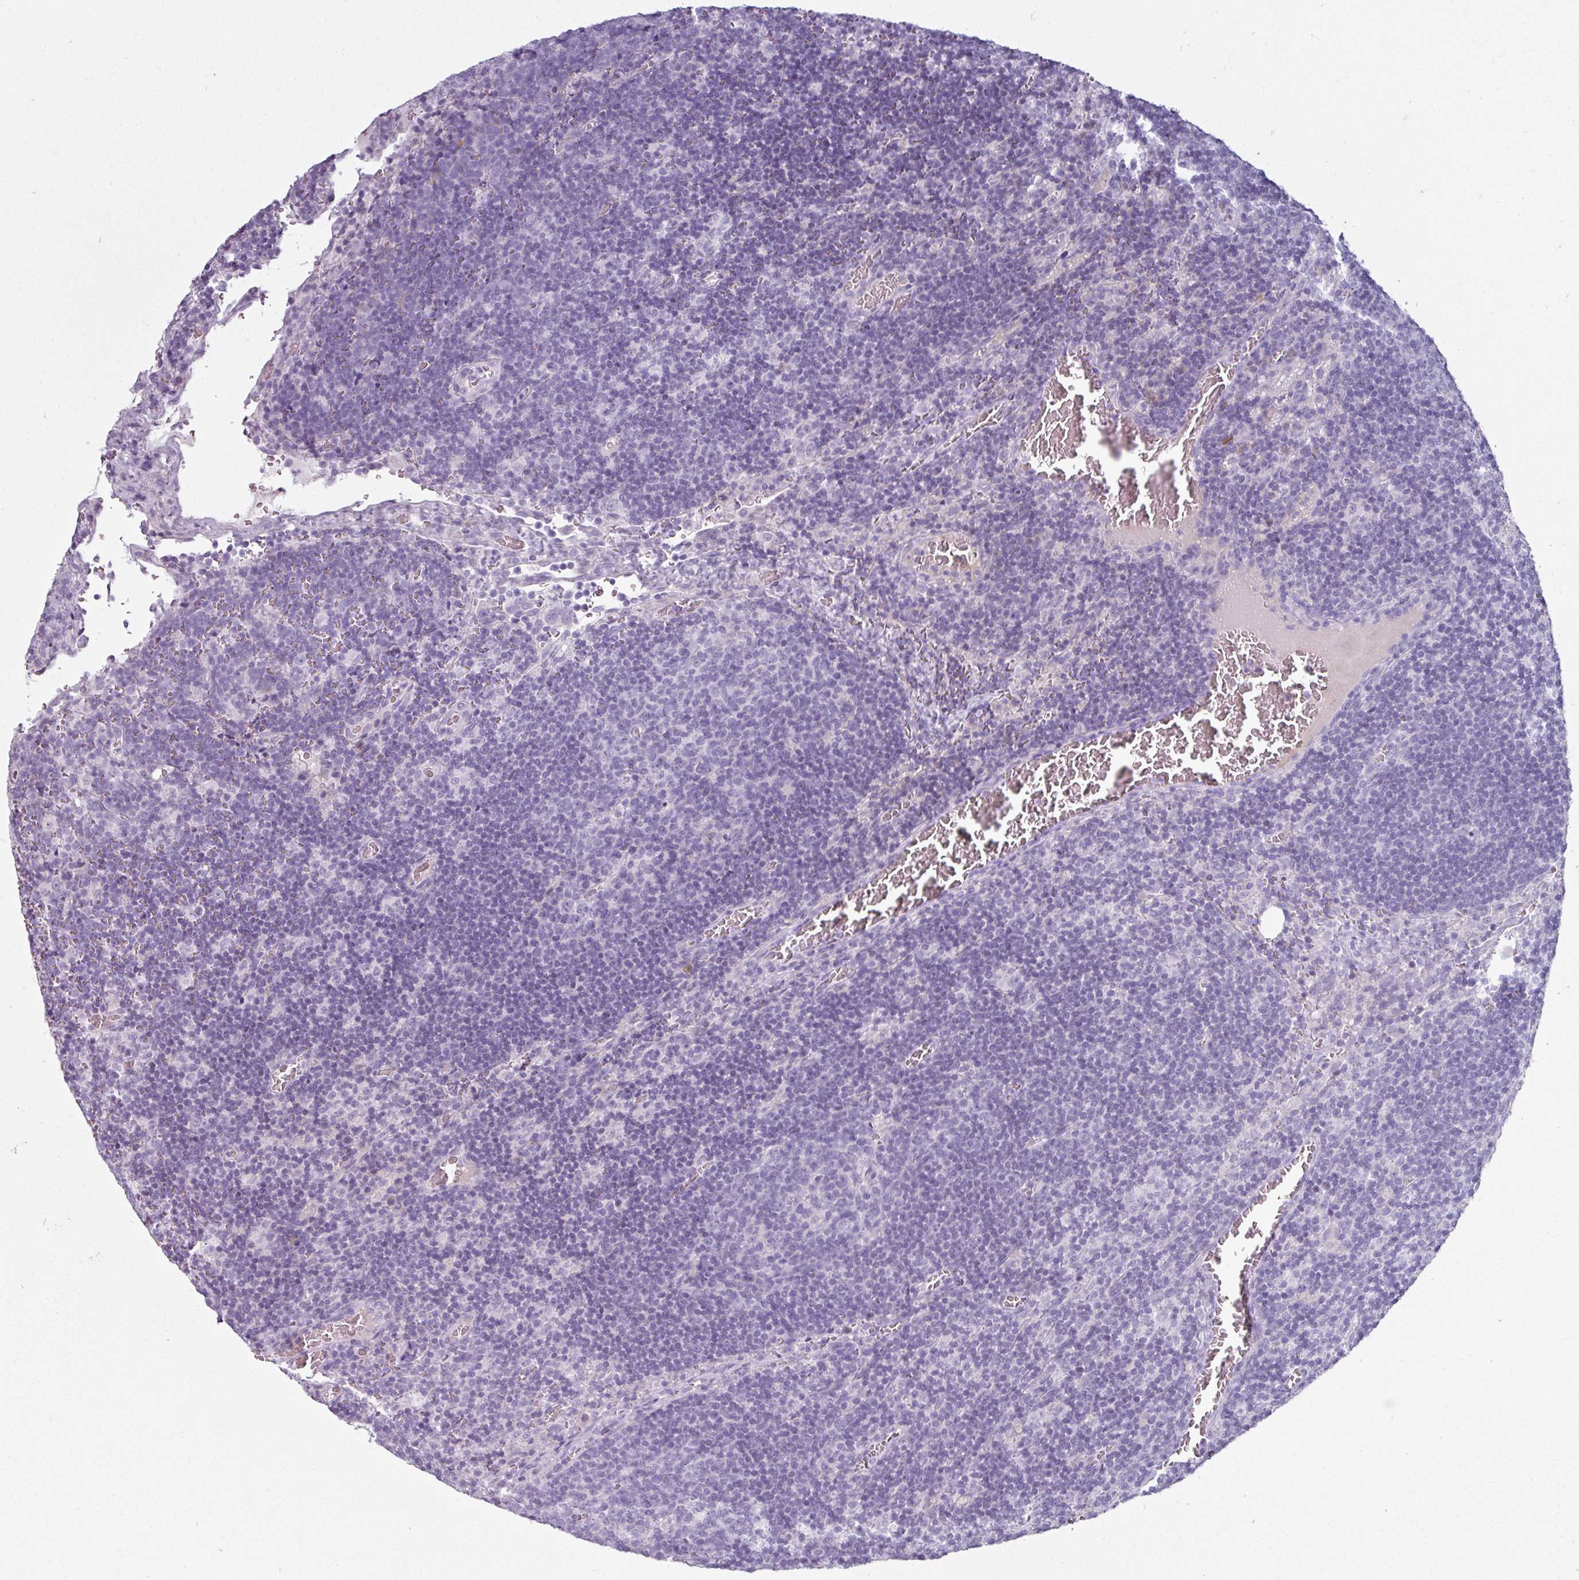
{"staining": {"intensity": "negative", "quantity": "none", "location": "none"}, "tissue": "lymph node", "cell_type": "Germinal center cells", "image_type": "normal", "snomed": [{"axis": "morphology", "description": "Normal tissue, NOS"}, {"axis": "topography", "description": "Lymph node"}], "caption": "Immunohistochemical staining of unremarkable lymph node reveals no significant staining in germinal center cells. Nuclei are stained in blue.", "gene": "CLCA1", "patient": {"sex": "male", "age": 50}}